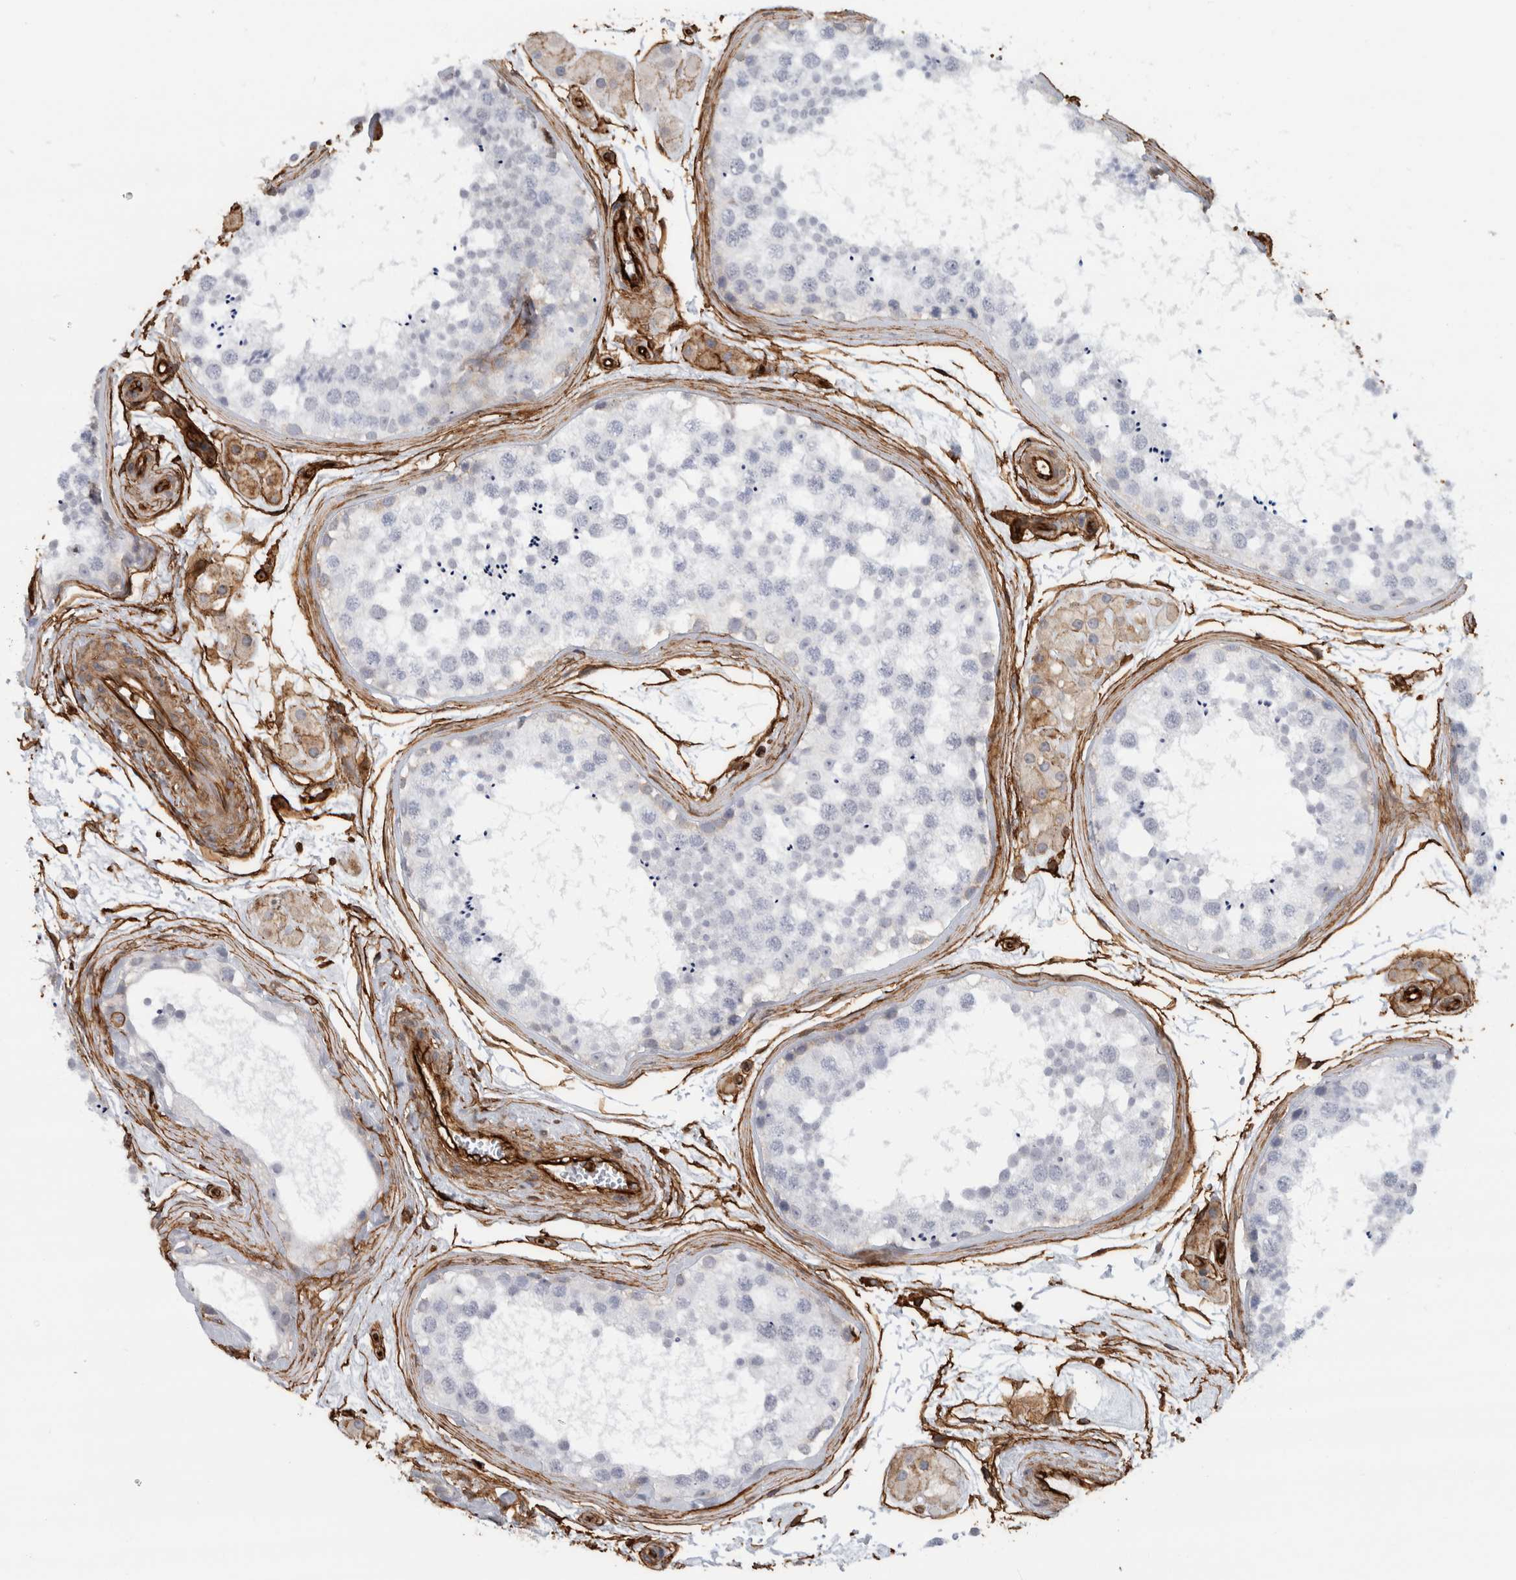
{"staining": {"intensity": "negative", "quantity": "none", "location": "none"}, "tissue": "testis", "cell_type": "Cells in seminiferous ducts", "image_type": "normal", "snomed": [{"axis": "morphology", "description": "Normal tissue, NOS"}, {"axis": "topography", "description": "Testis"}], "caption": "A high-resolution photomicrograph shows immunohistochemistry staining of benign testis, which reveals no significant expression in cells in seminiferous ducts.", "gene": "AHNAK", "patient": {"sex": "male", "age": 56}}